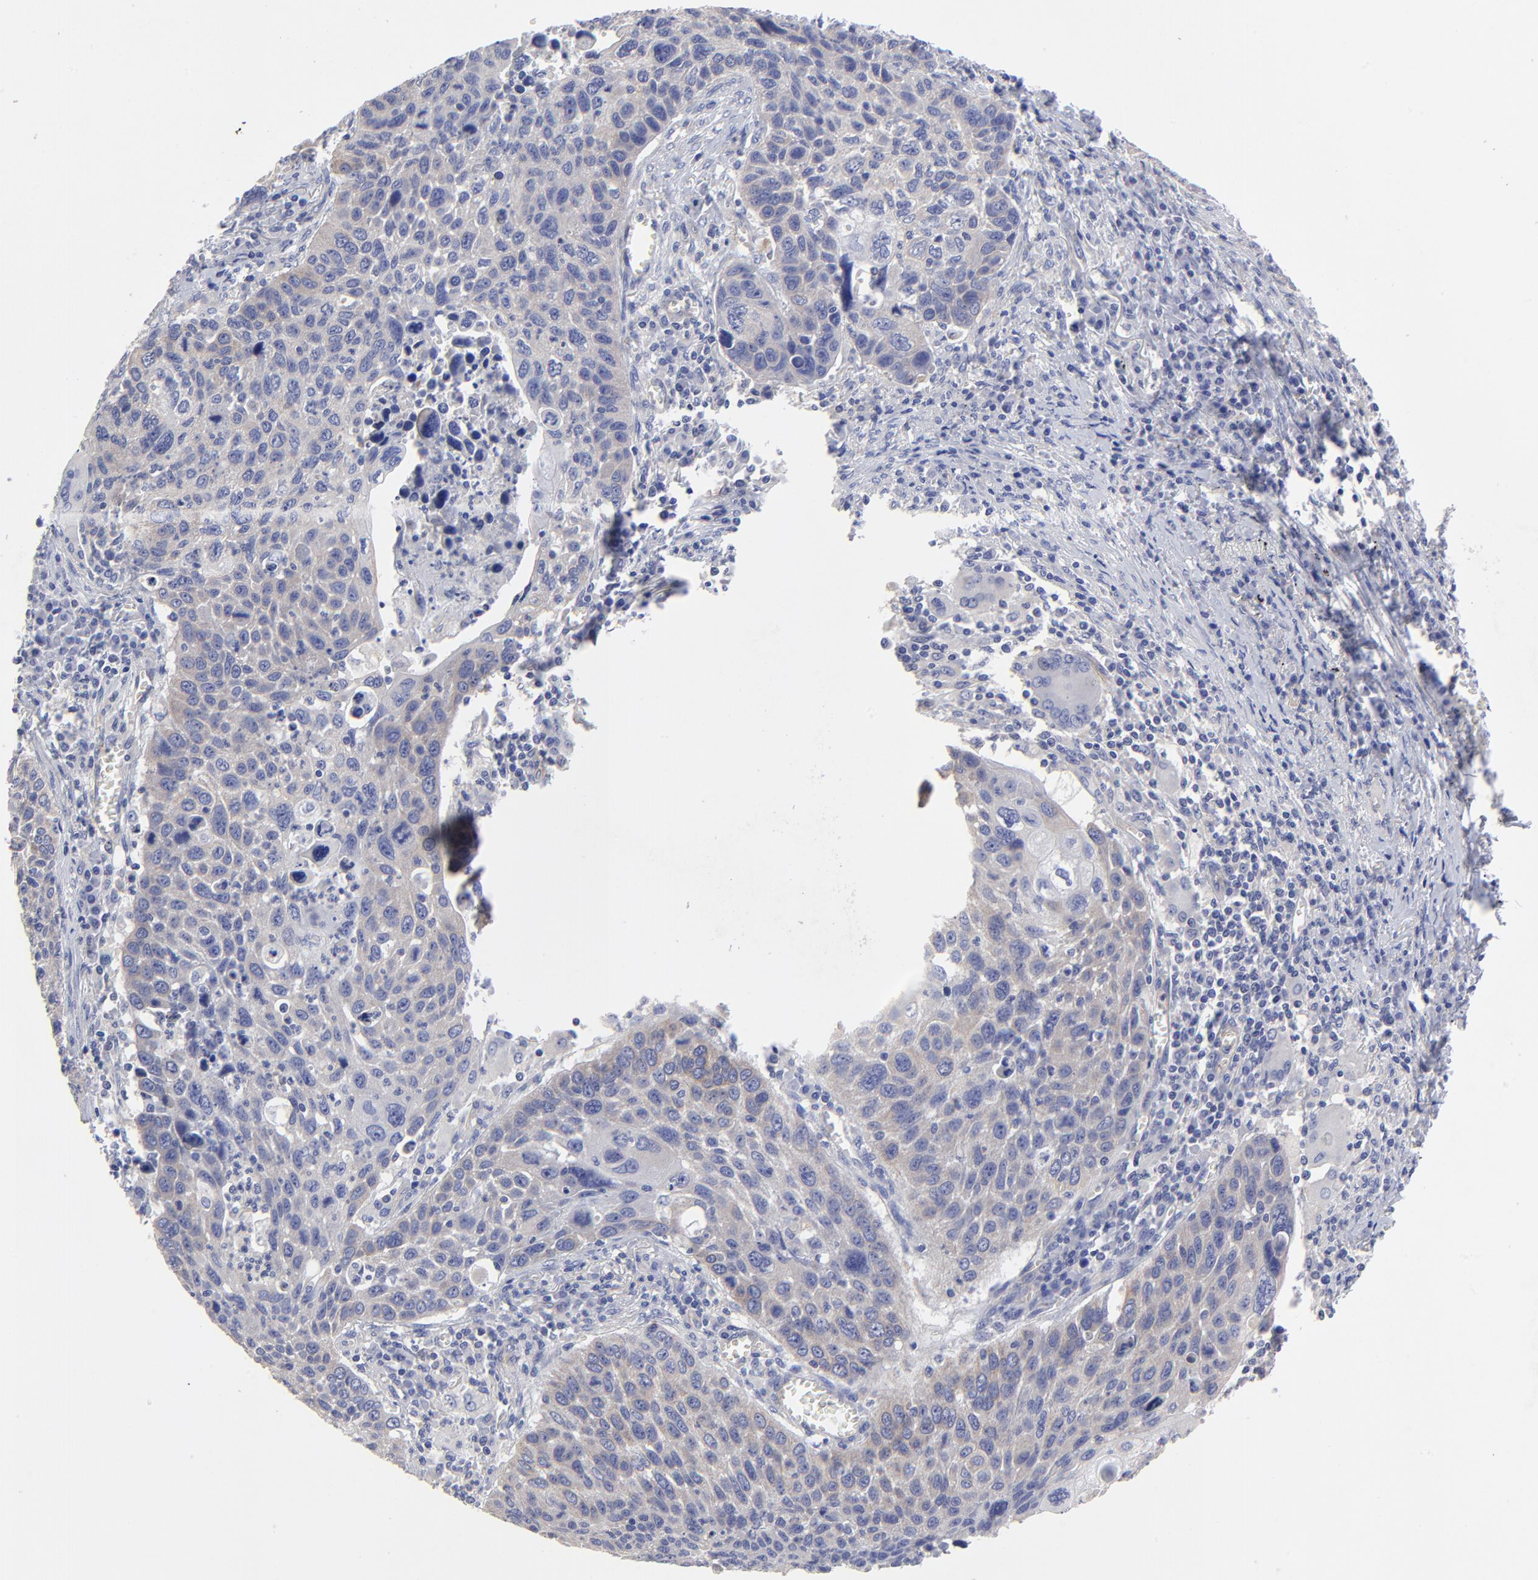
{"staining": {"intensity": "negative", "quantity": "none", "location": "none"}, "tissue": "lung cancer", "cell_type": "Tumor cells", "image_type": "cancer", "snomed": [{"axis": "morphology", "description": "Squamous cell carcinoma, NOS"}, {"axis": "topography", "description": "Lung"}], "caption": "Immunohistochemistry photomicrograph of squamous cell carcinoma (lung) stained for a protein (brown), which reveals no expression in tumor cells.", "gene": "SULF2", "patient": {"sex": "male", "age": 68}}